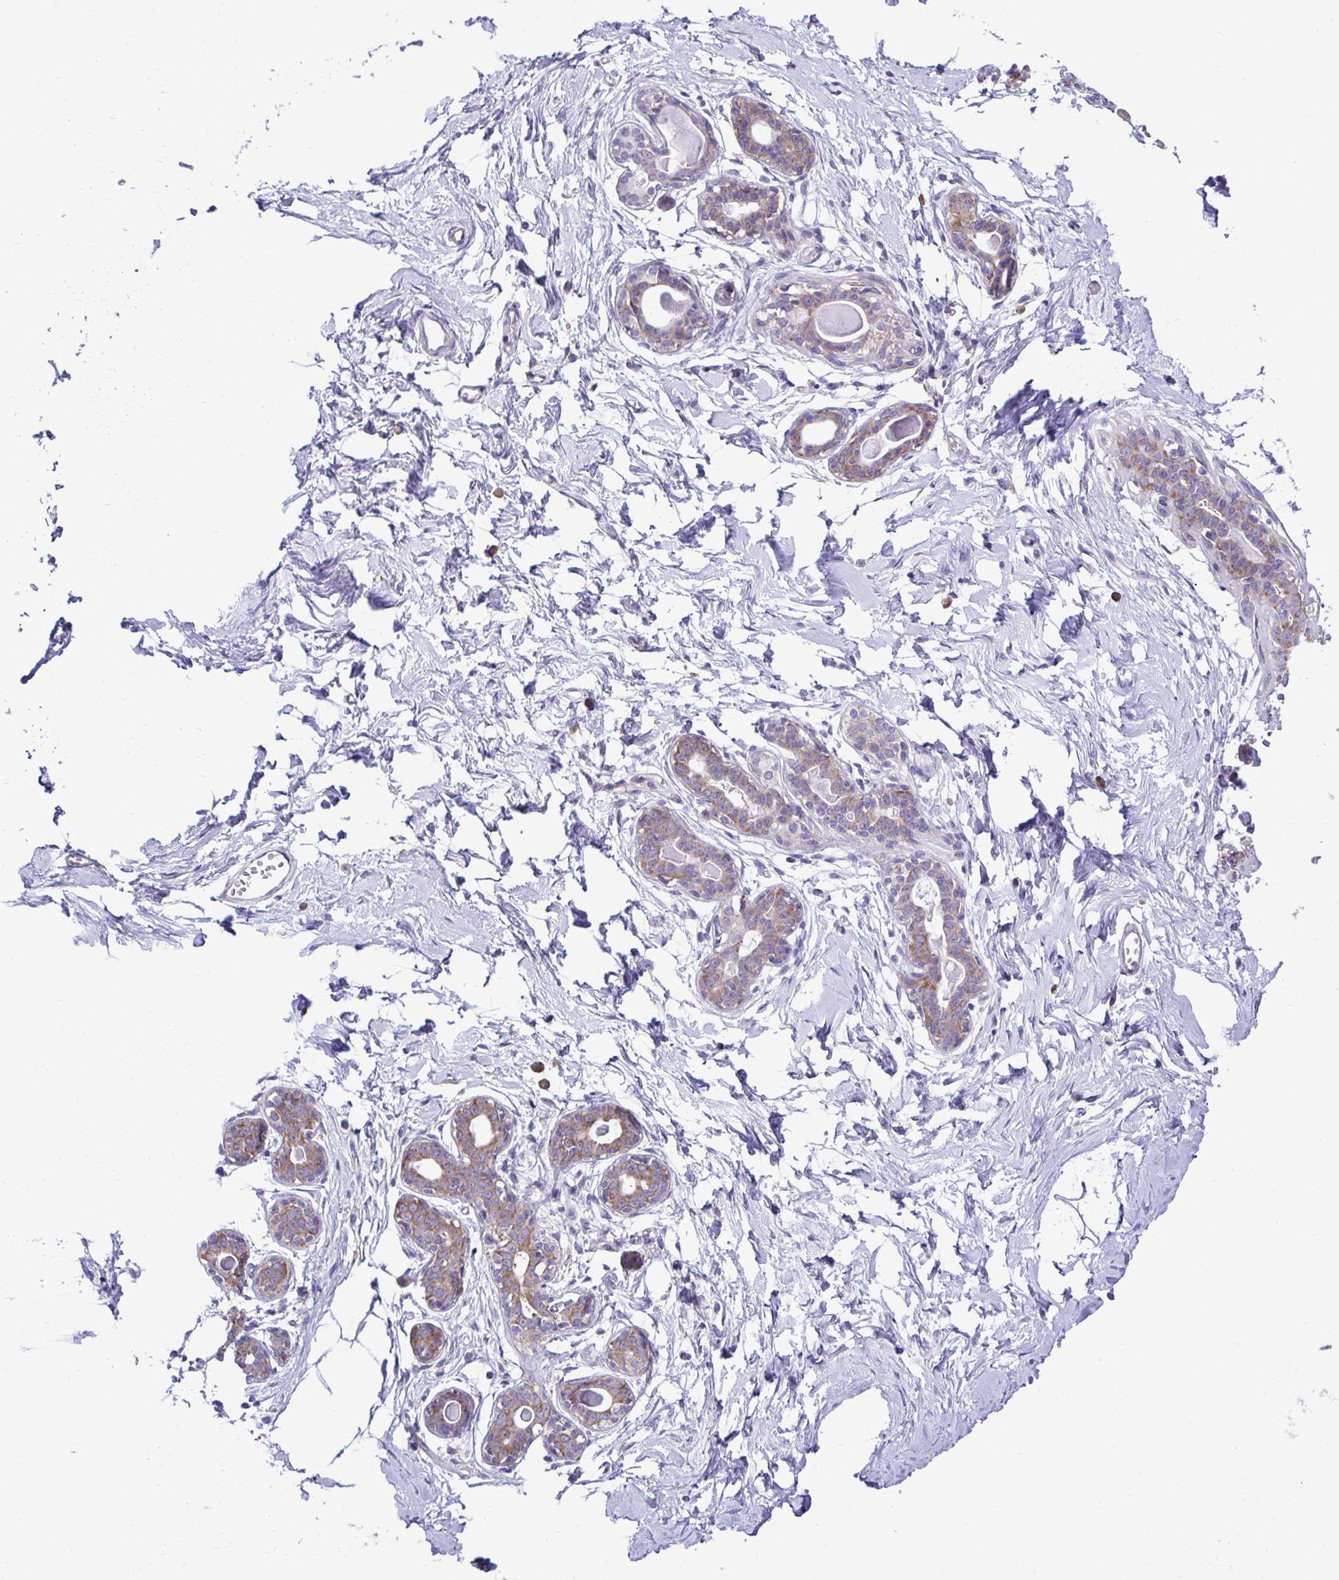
{"staining": {"intensity": "negative", "quantity": "none", "location": "none"}, "tissue": "breast", "cell_type": "Adipocytes", "image_type": "normal", "snomed": [{"axis": "morphology", "description": "Normal tissue, NOS"}, {"axis": "topography", "description": "Breast"}], "caption": "An immunohistochemistry (IHC) micrograph of benign breast is shown. There is no staining in adipocytes of breast. Brightfield microscopy of immunohistochemistry stained with DAB (3,3'-diaminobenzidine) (brown) and hematoxylin (blue), captured at high magnification.", "gene": "RPL7", "patient": {"sex": "female", "age": 45}}